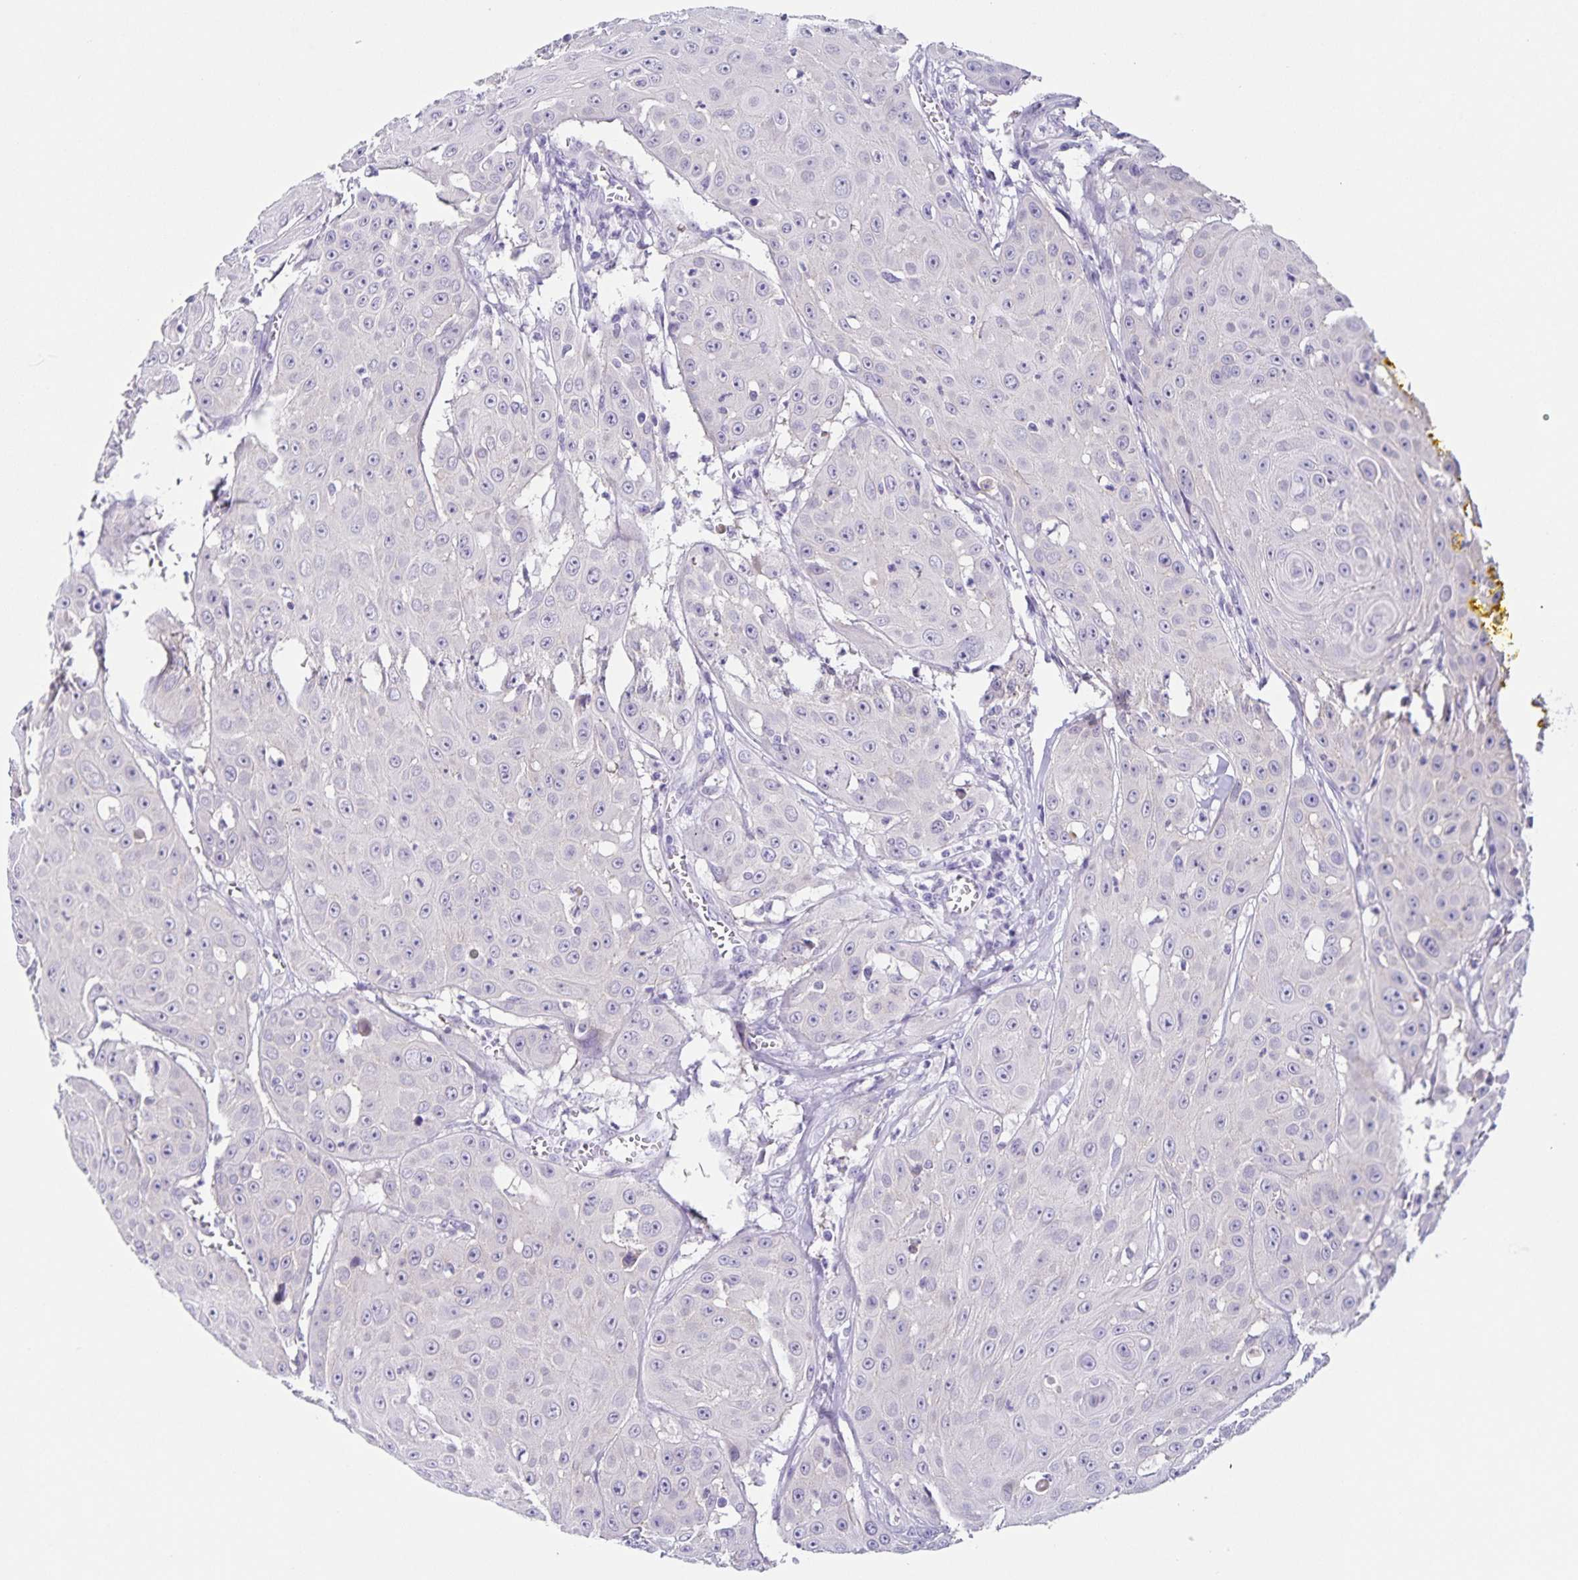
{"staining": {"intensity": "negative", "quantity": "none", "location": "none"}, "tissue": "head and neck cancer", "cell_type": "Tumor cells", "image_type": "cancer", "snomed": [{"axis": "morphology", "description": "Squamous cell carcinoma, NOS"}, {"axis": "topography", "description": "Oral tissue"}, {"axis": "topography", "description": "Head-Neck"}], "caption": "Human squamous cell carcinoma (head and neck) stained for a protein using IHC exhibits no staining in tumor cells.", "gene": "SLC12A3", "patient": {"sex": "male", "age": 81}}